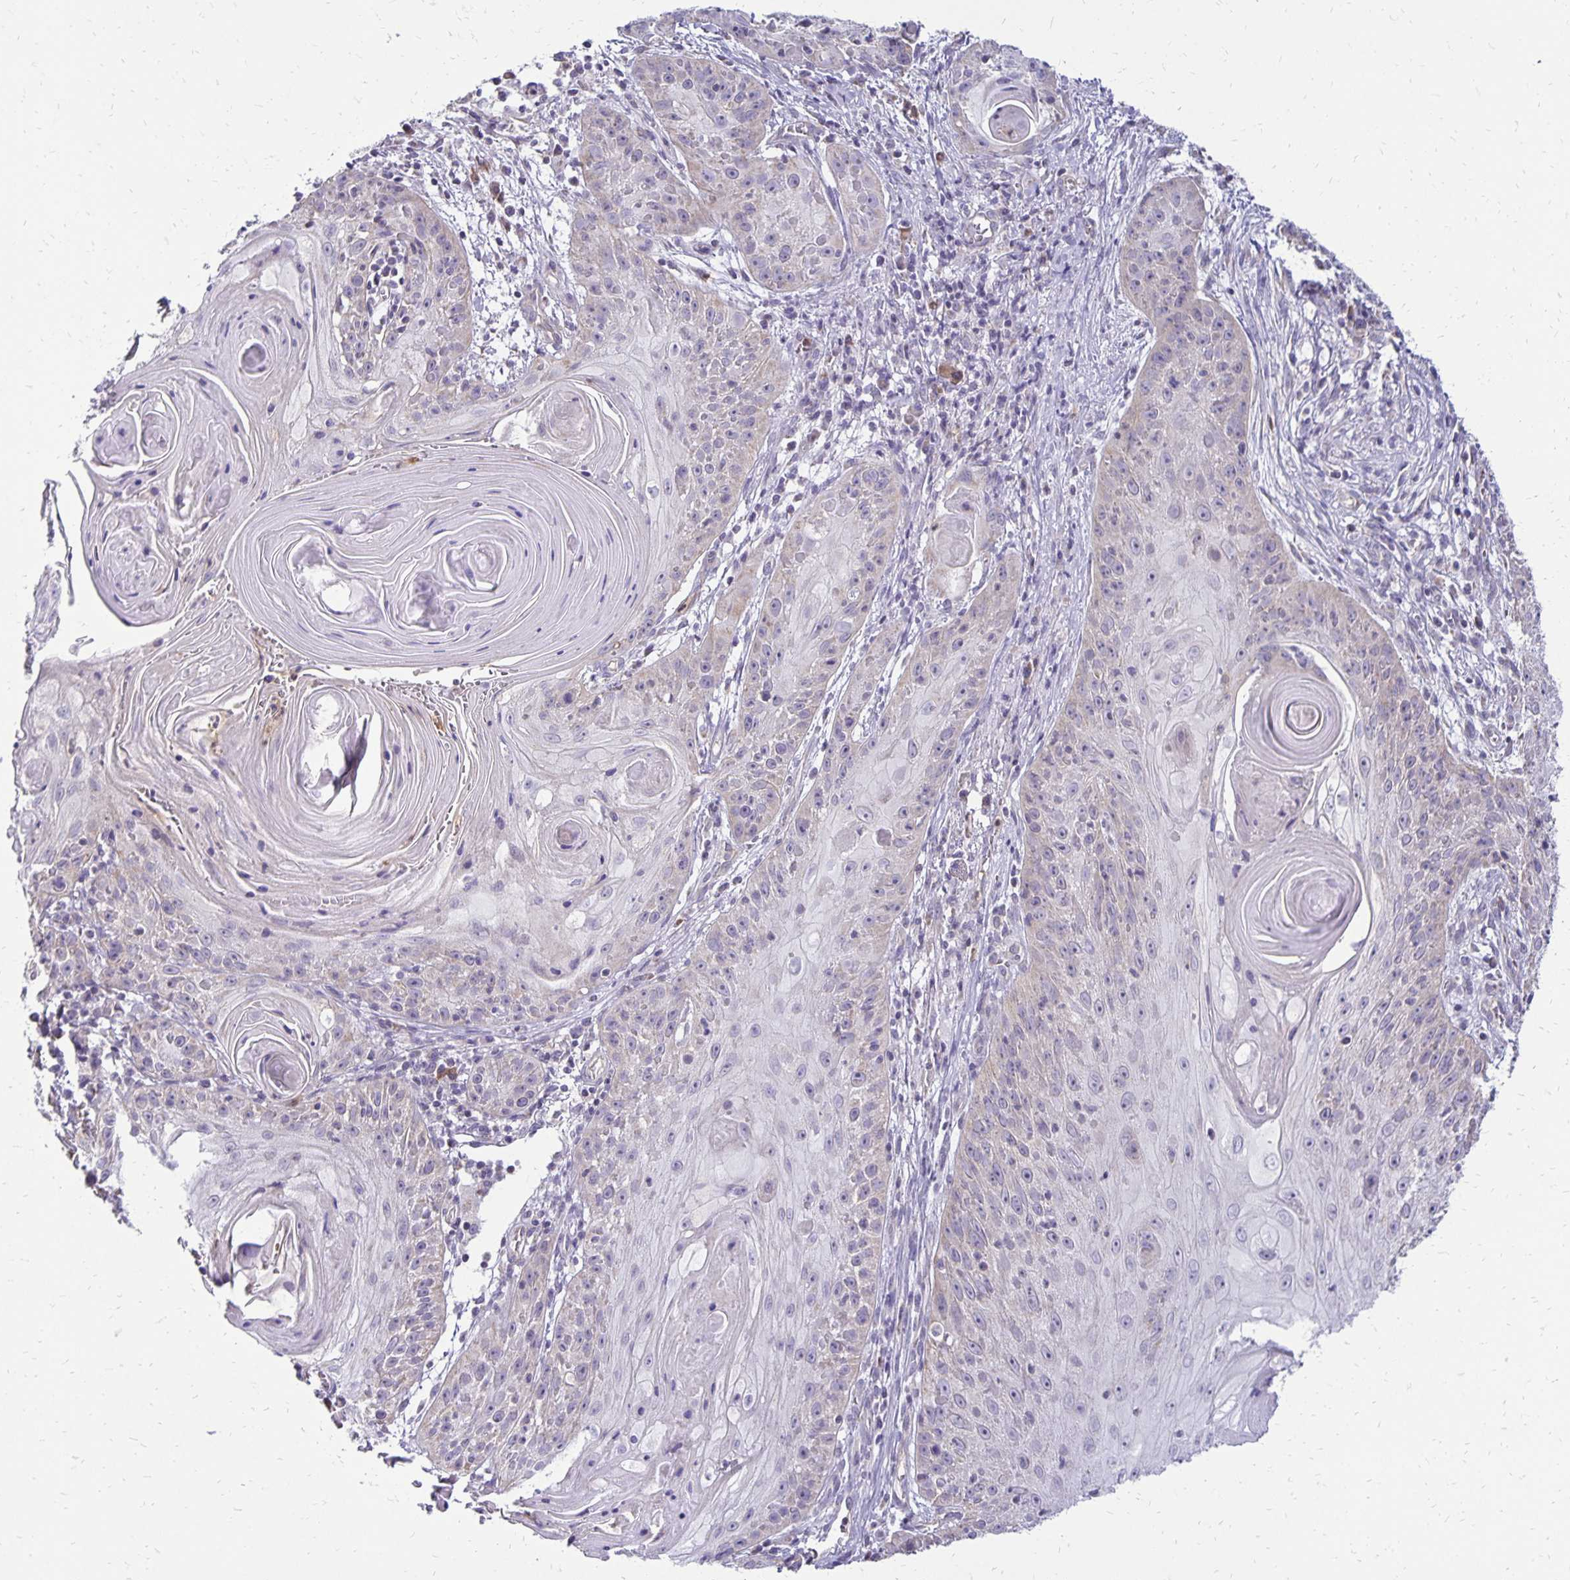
{"staining": {"intensity": "negative", "quantity": "none", "location": "none"}, "tissue": "skin cancer", "cell_type": "Tumor cells", "image_type": "cancer", "snomed": [{"axis": "morphology", "description": "Squamous cell carcinoma, NOS"}, {"axis": "topography", "description": "Skin"}, {"axis": "topography", "description": "Vulva"}], "caption": "High magnification brightfield microscopy of skin squamous cell carcinoma stained with DAB (brown) and counterstained with hematoxylin (blue): tumor cells show no significant positivity. (DAB (3,3'-diaminobenzidine) immunohistochemistry (IHC) with hematoxylin counter stain).", "gene": "FN3K", "patient": {"sex": "female", "age": 76}}